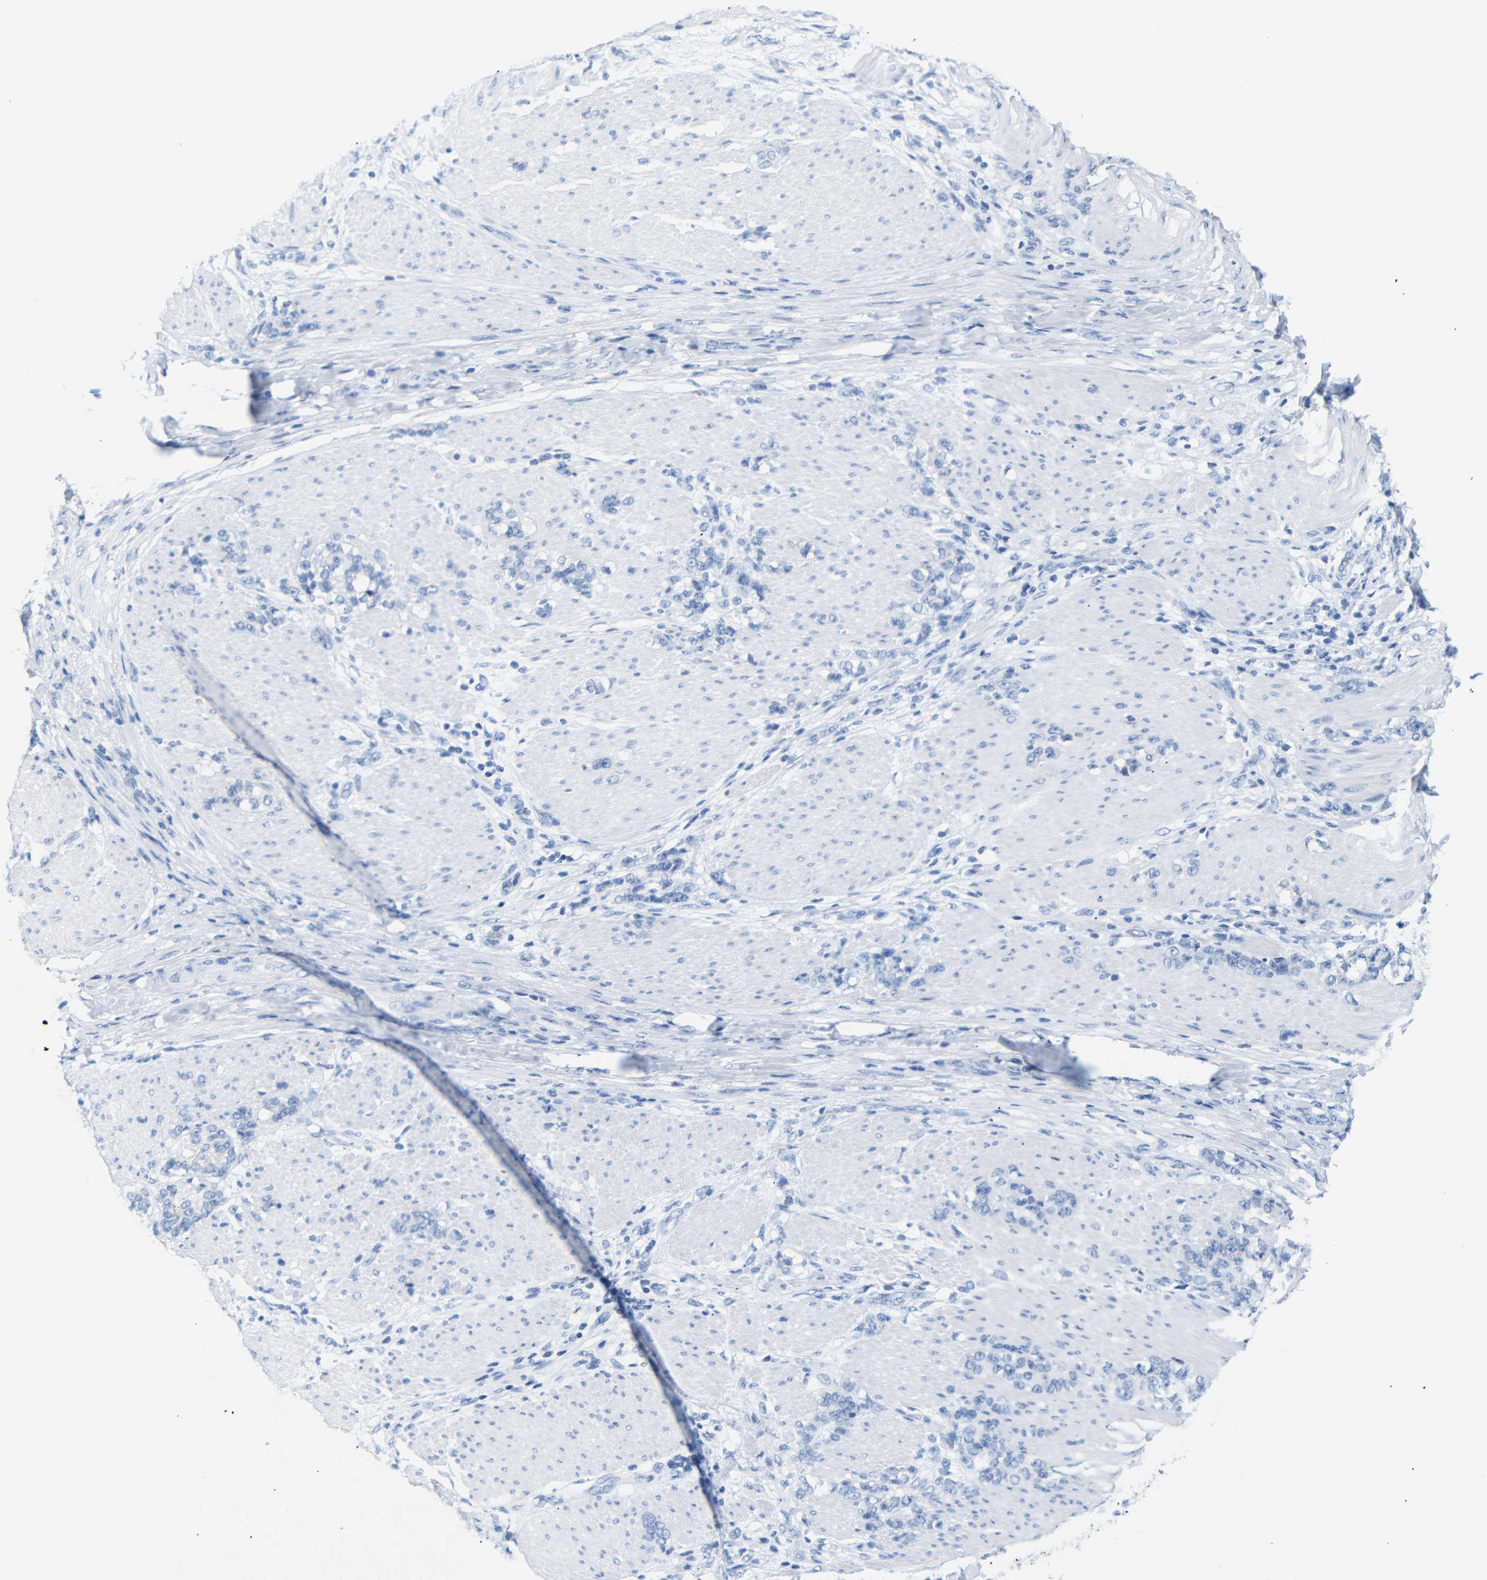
{"staining": {"intensity": "negative", "quantity": "none", "location": "none"}, "tissue": "stomach cancer", "cell_type": "Tumor cells", "image_type": "cancer", "snomed": [{"axis": "morphology", "description": "Adenocarcinoma, NOS"}, {"axis": "topography", "description": "Stomach, lower"}], "caption": "IHC photomicrograph of adenocarcinoma (stomach) stained for a protein (brown), which shows no positivity in tumor cells.", "gene": "DYNAP", "patient": {"sex": "male", "age": 88}}